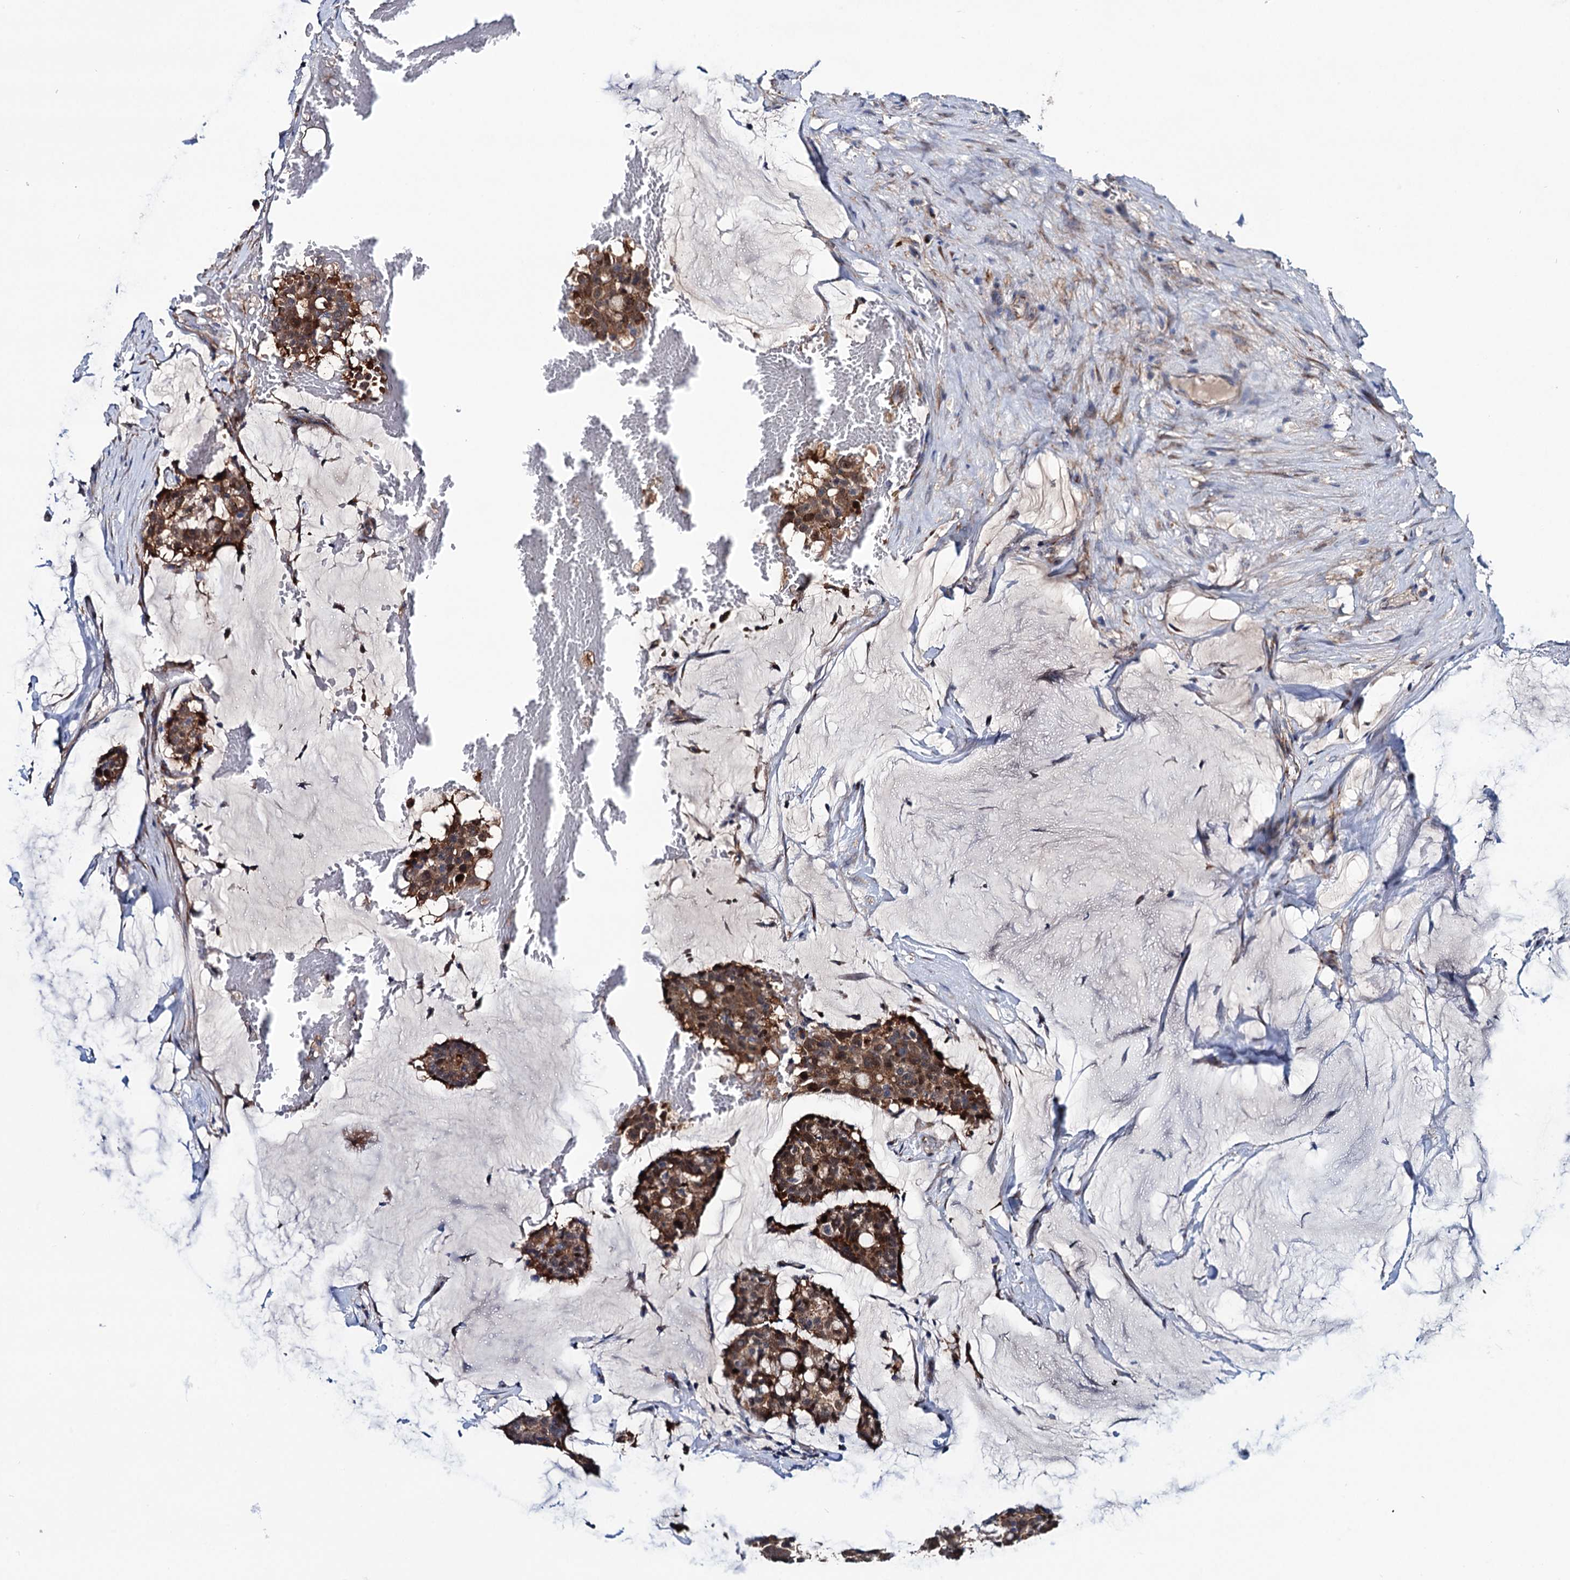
{"staining": {"intensity": "moderate", "quantity": ">75%", "location": "cytoplasmic/membranous,nuclear"}, "tissue": "breast cancer", "cell_type": "Tumor cells", "image_type": "cancer", "snomed": [{"axis": "morphology", "description": "Duct carcinoma"}, {"axis": "topography", "description": "Breast"}], "caption": "Protein analysis of breast cancer tissue reveals moderate cytoplasmic/membranous and nuclear expression in approximately >75% of tumor cells.", "gene": "EYA4", "patient": {"sex": "female", "age": 93}}